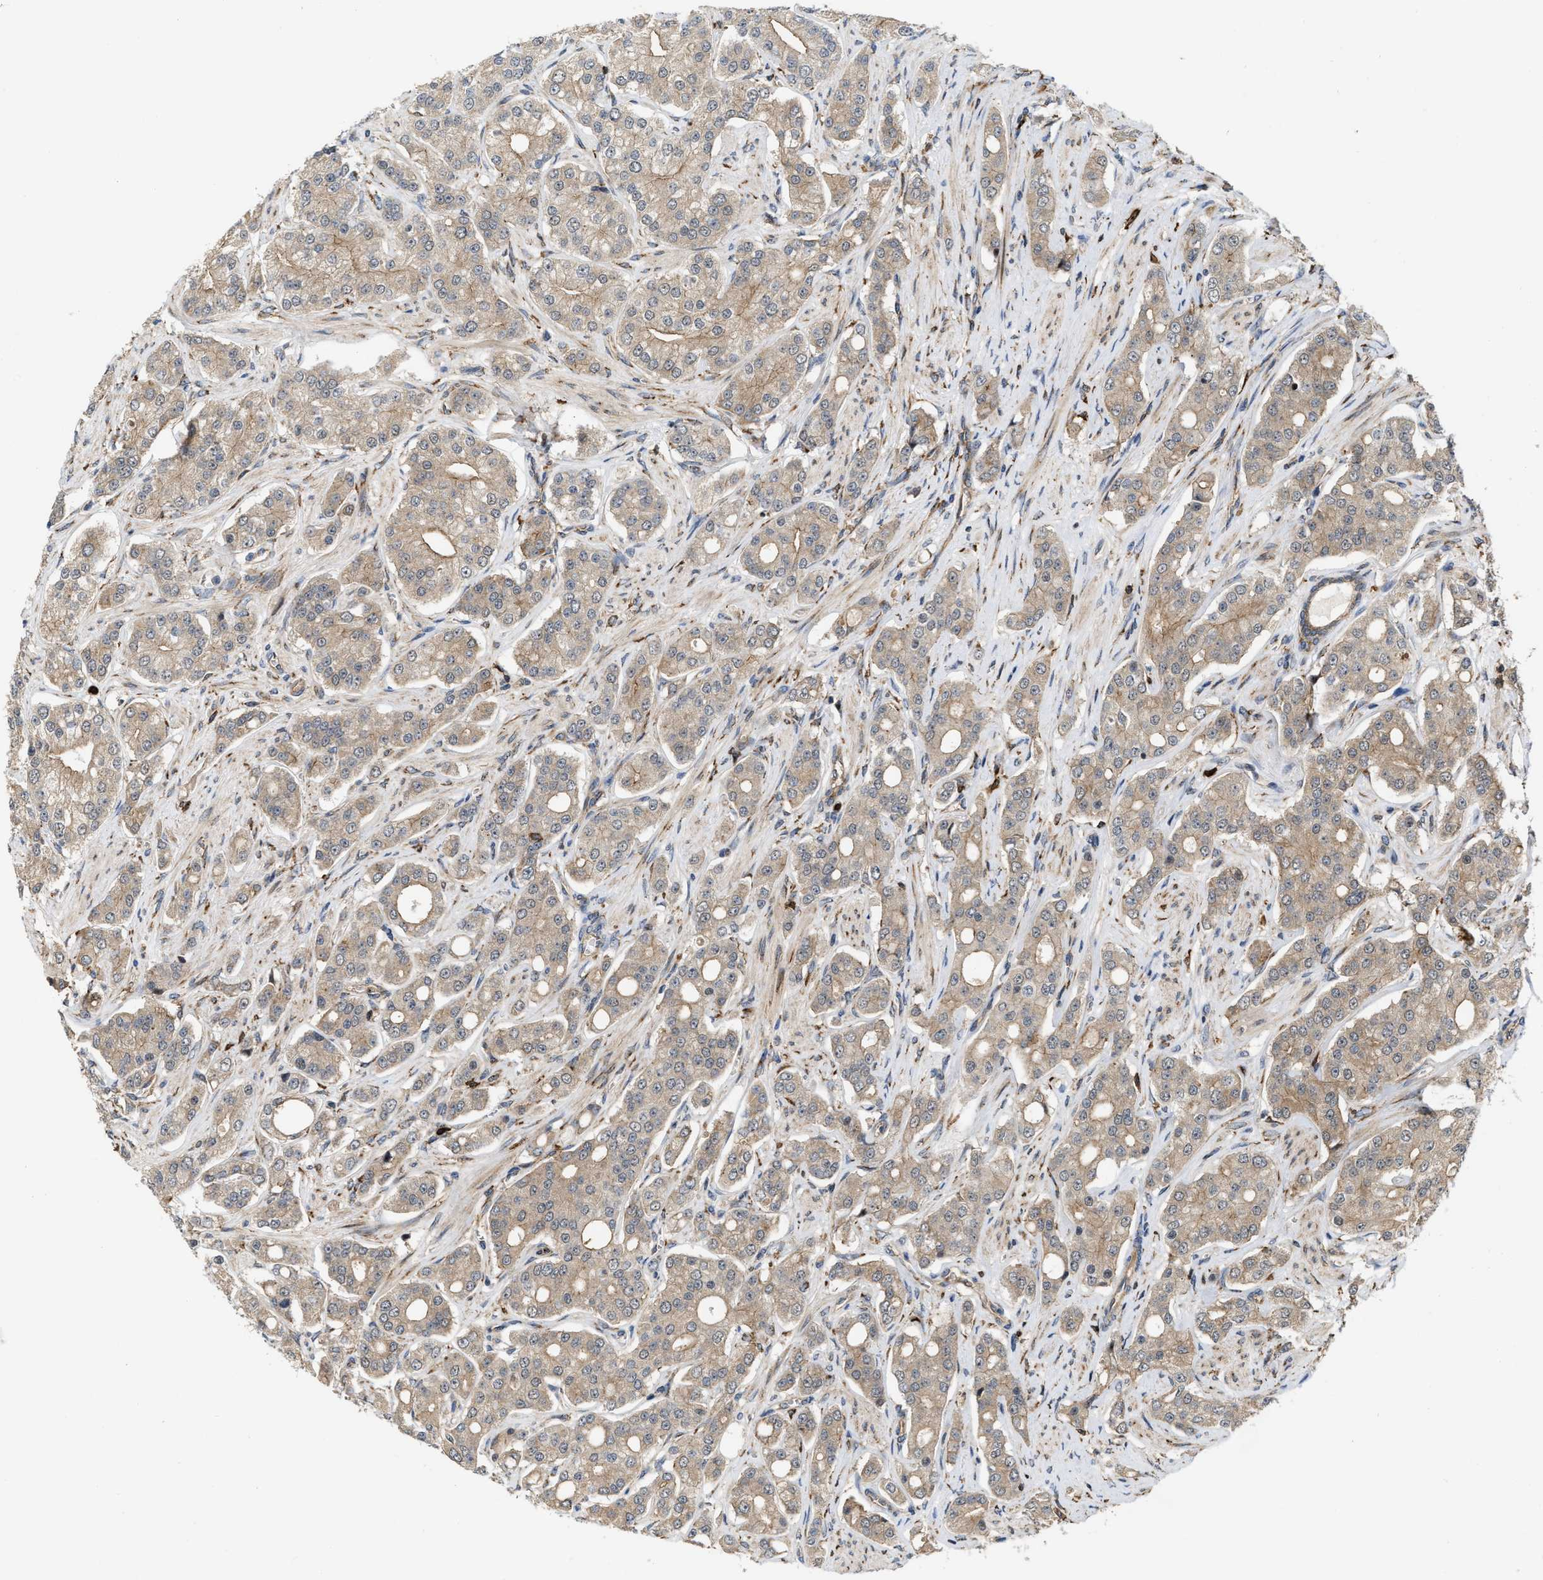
{"staining": {"intensity": "weak", "quantity": ">75%", "location": "cytoplasmic/membranous"}, "tissue": "prostate cancer", "cell_type": "Tumor cells", "image_type": "cancer", "snomed": [{"axis": "morphology", "description": "Adenocarcinoma, High grade"}, {"axis": "topography", "description": "Prostate"}], "caption": "Human adenocarcinoma (high-grade) (prostate) stained with a brown dye shows weak cytoplasmic/membranous positive positivity in about >75% of tumor cells.", "gene": "IQCE", "patient": {"sex": "male", "age": 71}}